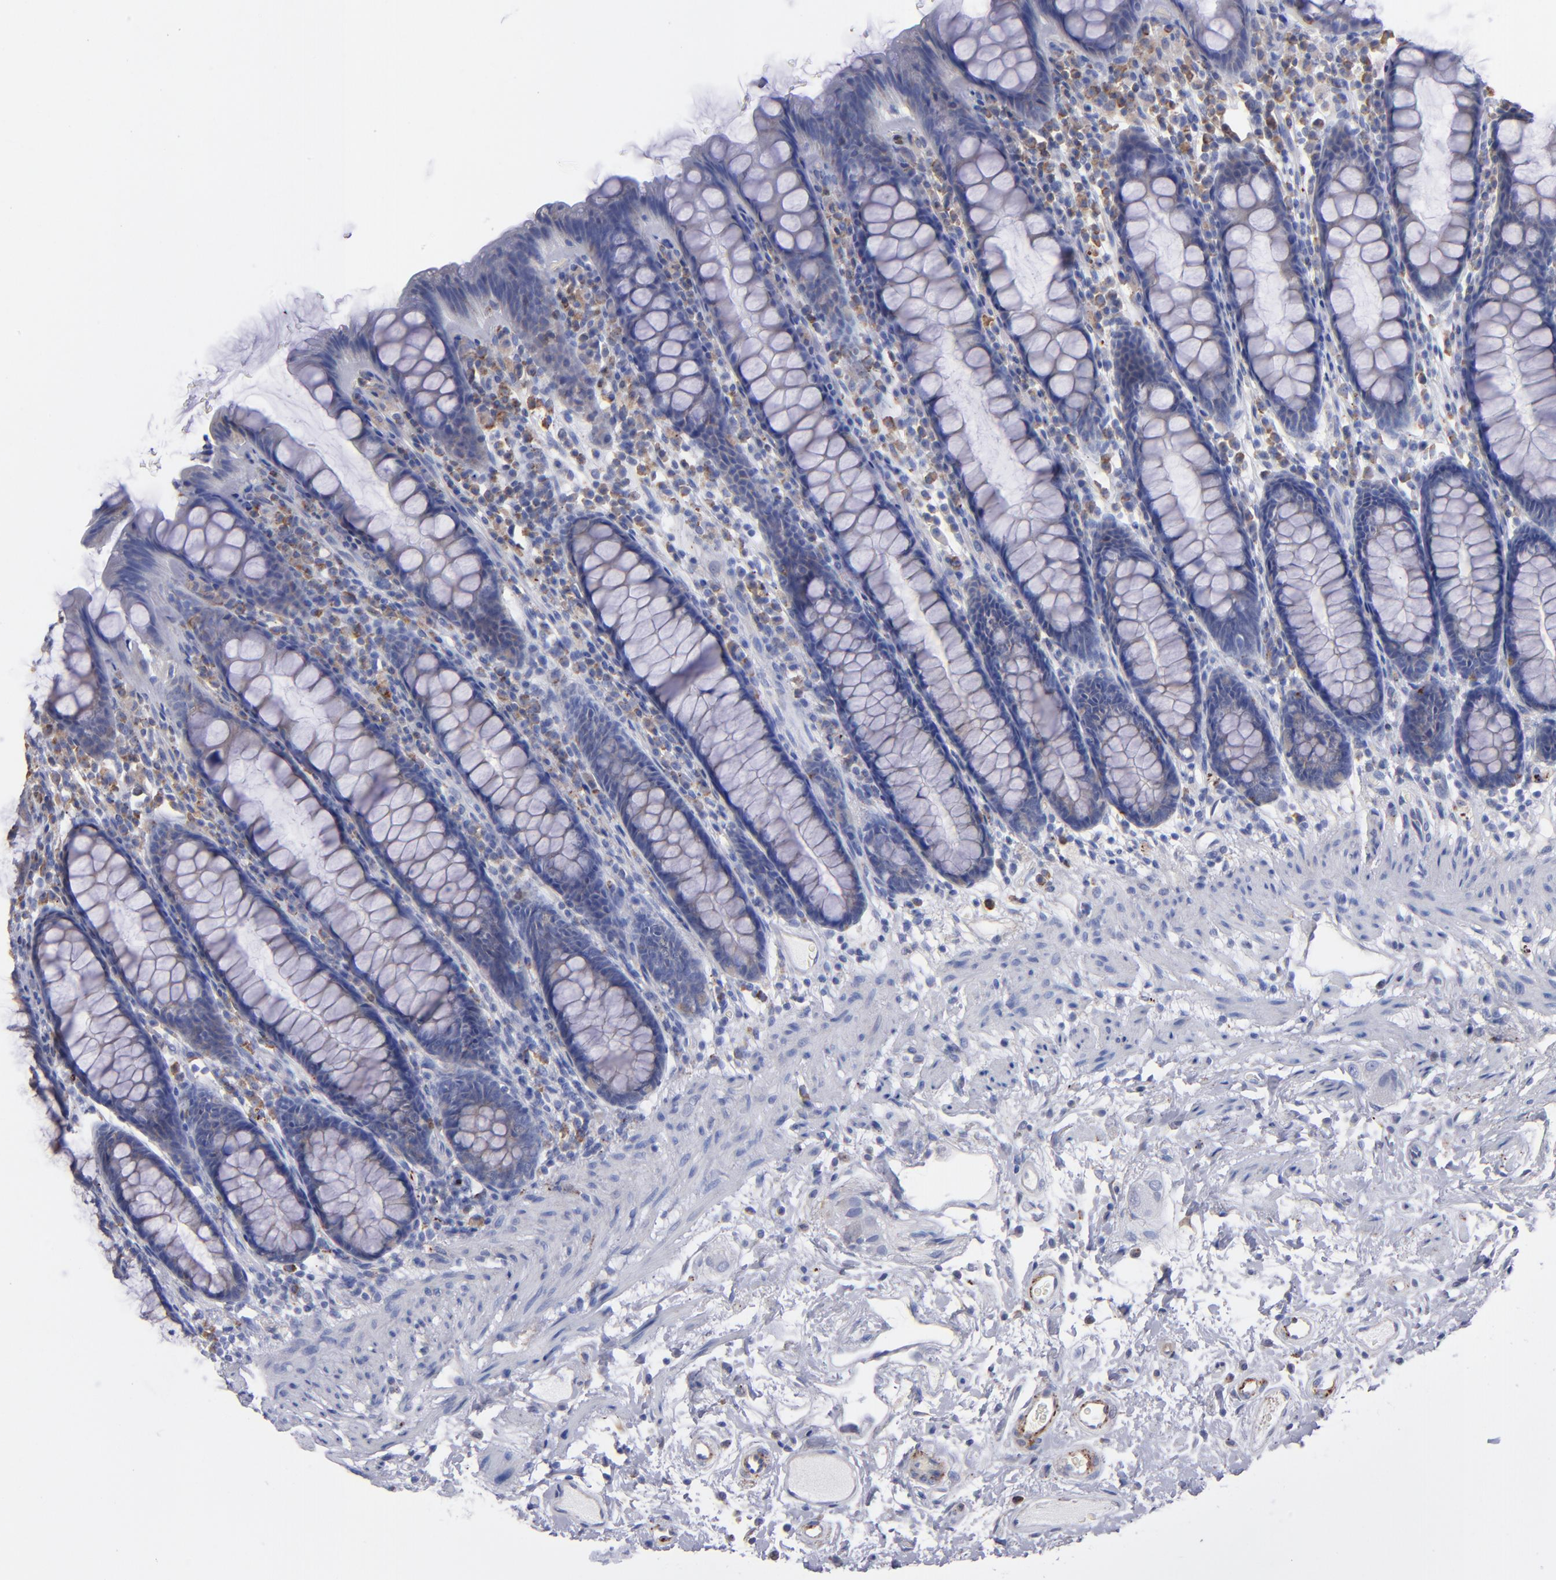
{"staining": {"intensity": "weak", "quantity": "<25%", "location": "cytoplasmic/membranous"}, "tissue": "rectum", "cell_type": "Glandular cells", "image_type": "normal", "snomed": [{"axis": "morphology", "description": "Normal tissue, NOS"}, {"axis": "topography", "description": "Rectum"}], "caption": "This is a photomicrograph of immunohistochemistry staining of normal rectum, which shows no staining in glandular cells.", "gene": "MFGE8", "patient": {"sex": "male", "age": 92}}